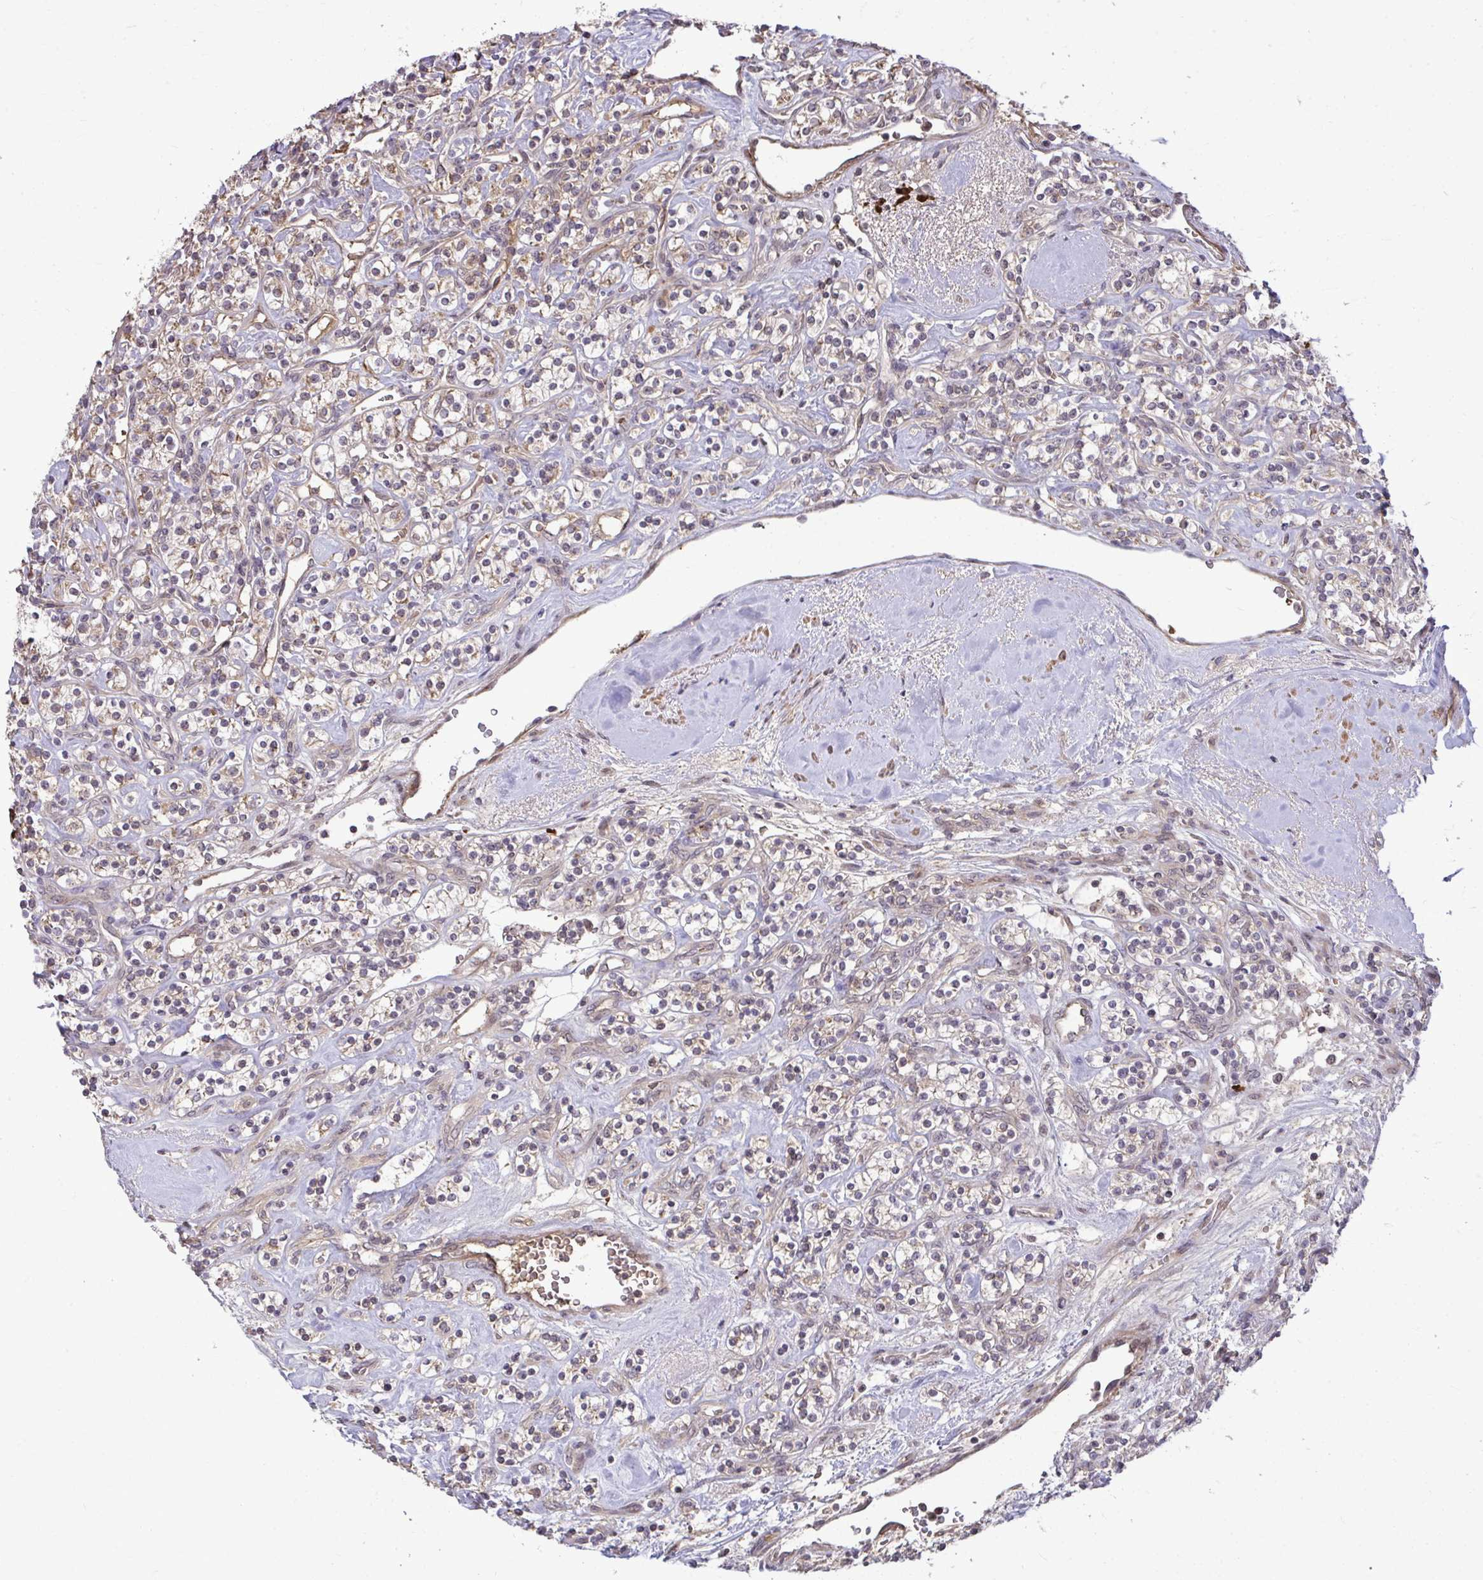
{"staining": {"intensity": "moderate", "quantity": "25%-75%", "location": "cytoplasmic/membranous"}, "tissue": "renal cancer", "cell_type": "Tumor cells", "image_type": "cancer", "snomed": [{"axis": "morphology", "description": "Adenocarcinoma, NOS"}, {"axis": "topography", "description": "Kidney"}], "caption": "Moderate cytoplasmic/membranous expression is identified in approximately 25%-75% of tumor cells in adenocarcinoma (renal). Using DAB (3,3'-diaminobenzidine) (brown) and hematoxylin (blue) stains, captured at high magnification using brightfield microscopy.", "gene": "ZSCAN9", "patient": {"sex": "male", "age": 77}}